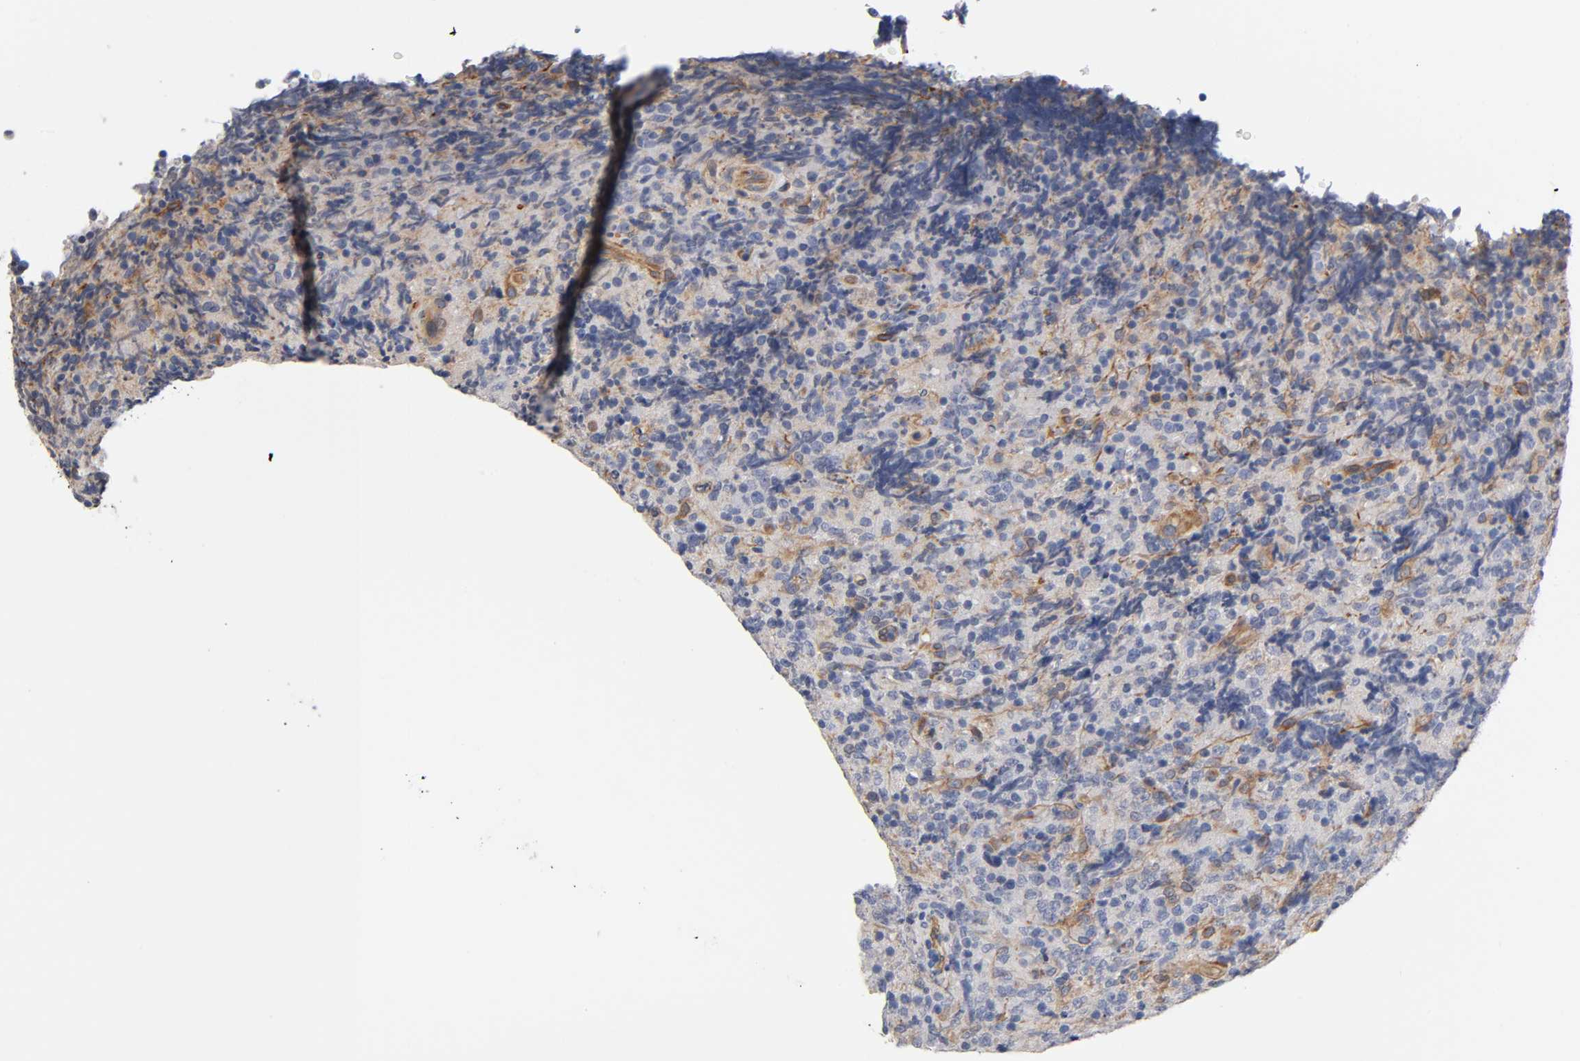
{"staining": {"intensity": "moderate", "quantity": "<25%", "location": "cytoplasmic/membranous"}, "tissue": "lymphoma", "cell_type": "Tumor cells", "image_type": "cancer", "snomed": [{"axis": "morphology", "description": "Malignant lymphoma, non-Hodgkin's type, High grade"}, {"axis": "topography", "description": "Tonsil"}], "caption": "A brown stain highlights moderate cytoplasmic/membranous positivity of a protein in malignant lymphoma, non-Hodgkin's type (high-grade) tumor cells. Using DAB (3,3'-diaminobenzidine) (brown) and hematoxylin (blue) stains, captured at high magnification using brightfield microscopy.", "gene": "RAB13", "patient": {"sex": "female", "age": 36}}